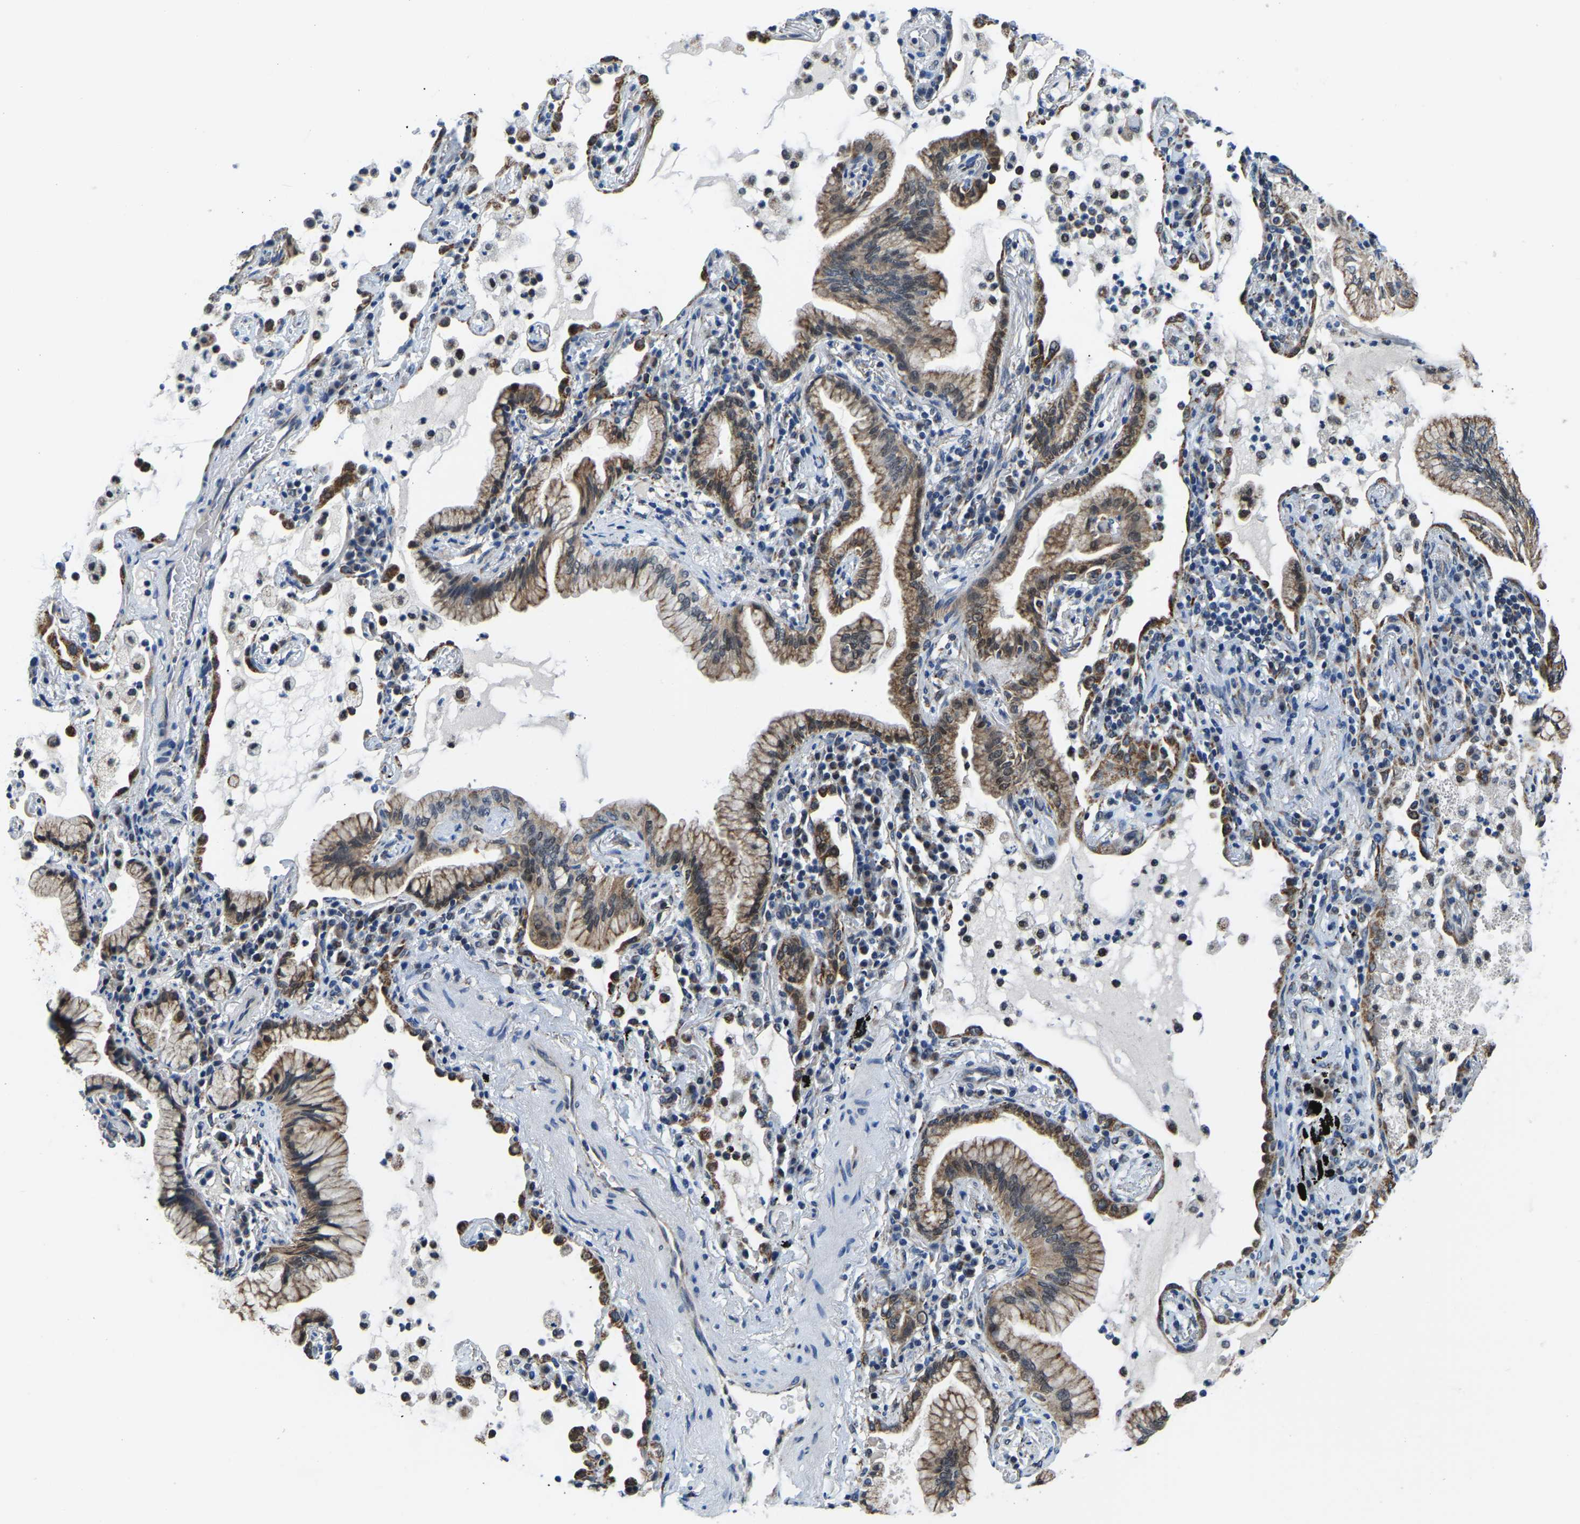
{"staining": {"intensity": "moderate", "quantity": ">75%", "location": "cytoplasmic/membranous"}, "tissue": "lung cancer", "cell_type": "Tumor cells", "image_type": "cancer", "snomed": [{"axis": "morphology", "description": "Adenocarcinoma, NOS"}, {"axis": "topography", "description": "Lung"}], "caption": "About >75% of tumor cells in human adenocarcinoma (lung) exhibit moderate cytoplasmic/membranous protein staining as visualized by brown immunohistochemical staining.", "gene": "BNIP3L", "patient": {"sex": "female", "age": 70}}